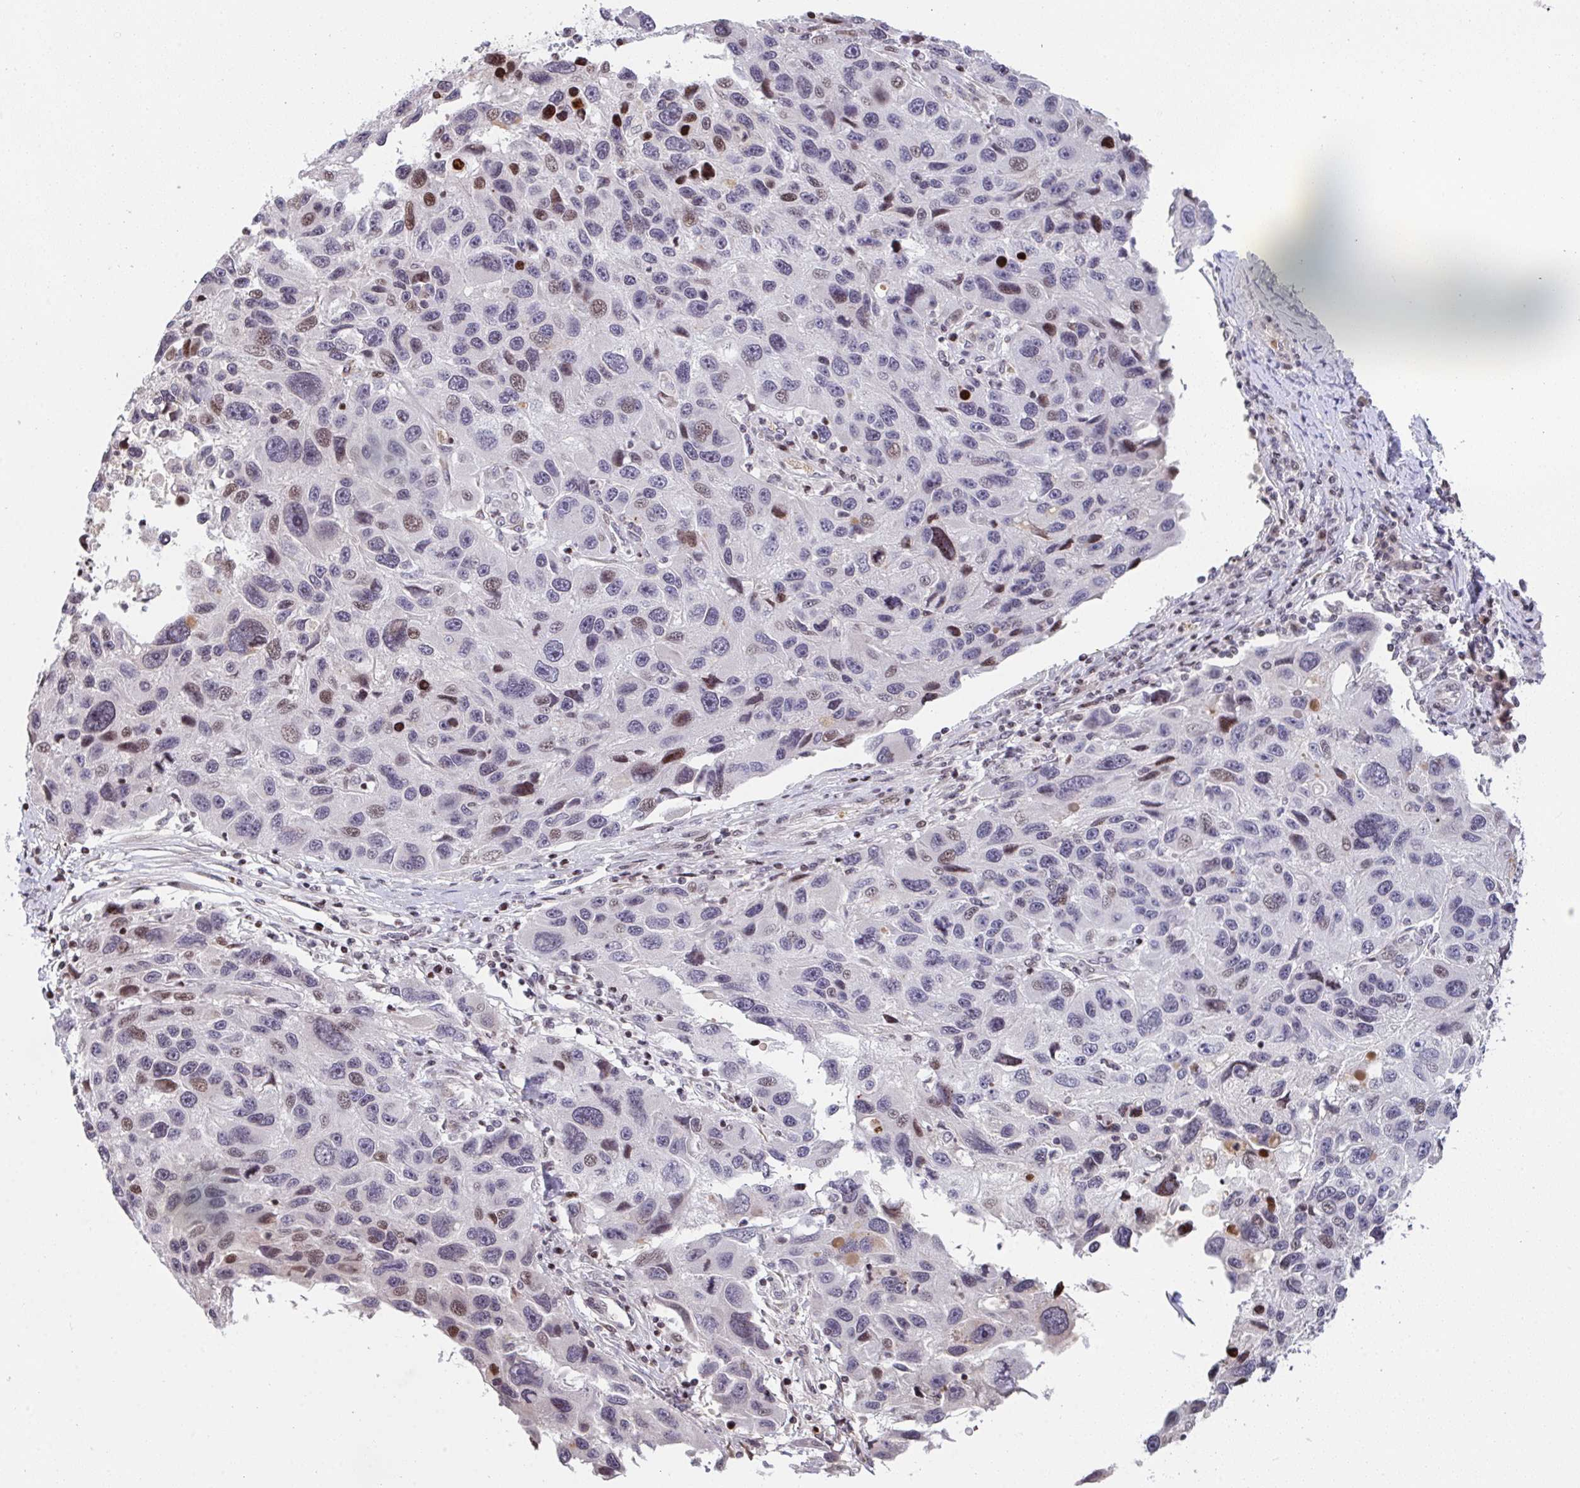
{"staining": {"intensity": "moderate", "quantity": "<25%", "location": "nuclear"}, "tissue": "melanoma", "cell_type": "Tumor cells", "image_type": "cancer", "snomed": [{"axis": "morphology", "description": "Malignant melanoma, NOS"}, {"axis": "topography", "description": "Skin"}], "caption": "Brown immunohistochemical staining in melanoma shows moderate nuclear expression in about <25% of tumor cells.", "gene": "PCDHB8", "patient": {"sex": "male", "age": 53}}